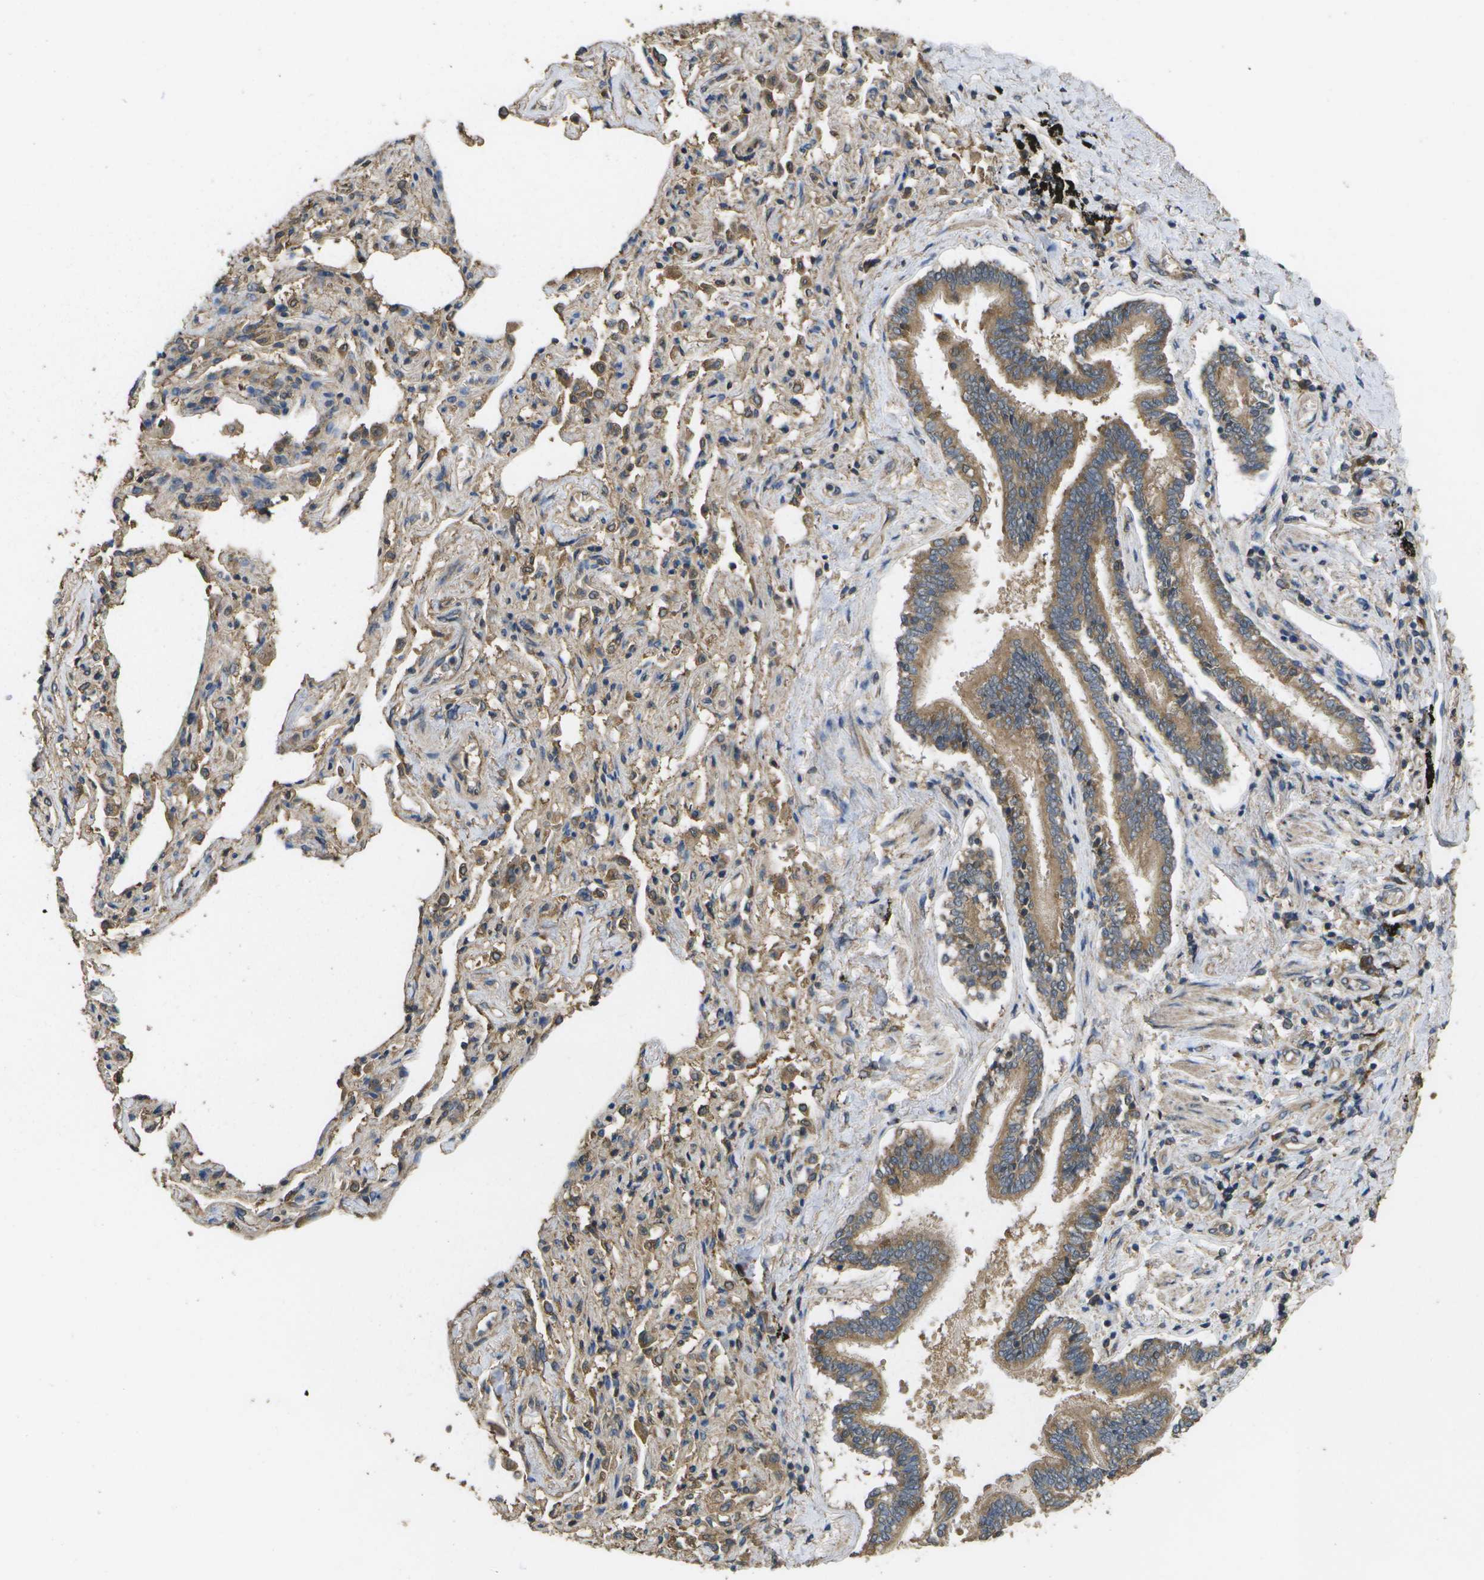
{"staining": {"intensity": "moderate", "quantity": ">75%", "location": "cytoplasmic/membranous"}, "tissue": "bronchus", "cell_type": "Respiratory epithelial cells", "image_type": "normal", "snomed": [{"axis": "morphology", "description": "Normal tissue, NOS"}, {"axis": "topography", "description": "Bronchus"}, {"axis": "topography", "description": "Lung"}], "caption": "A photomicrograph of human bronchus stained for a protein displays moderate cytoplasmic/membranous brown staining in respiratory epithelial cells.", "gene": "SACS", "patient": {"sex": "male", "age": 64}}